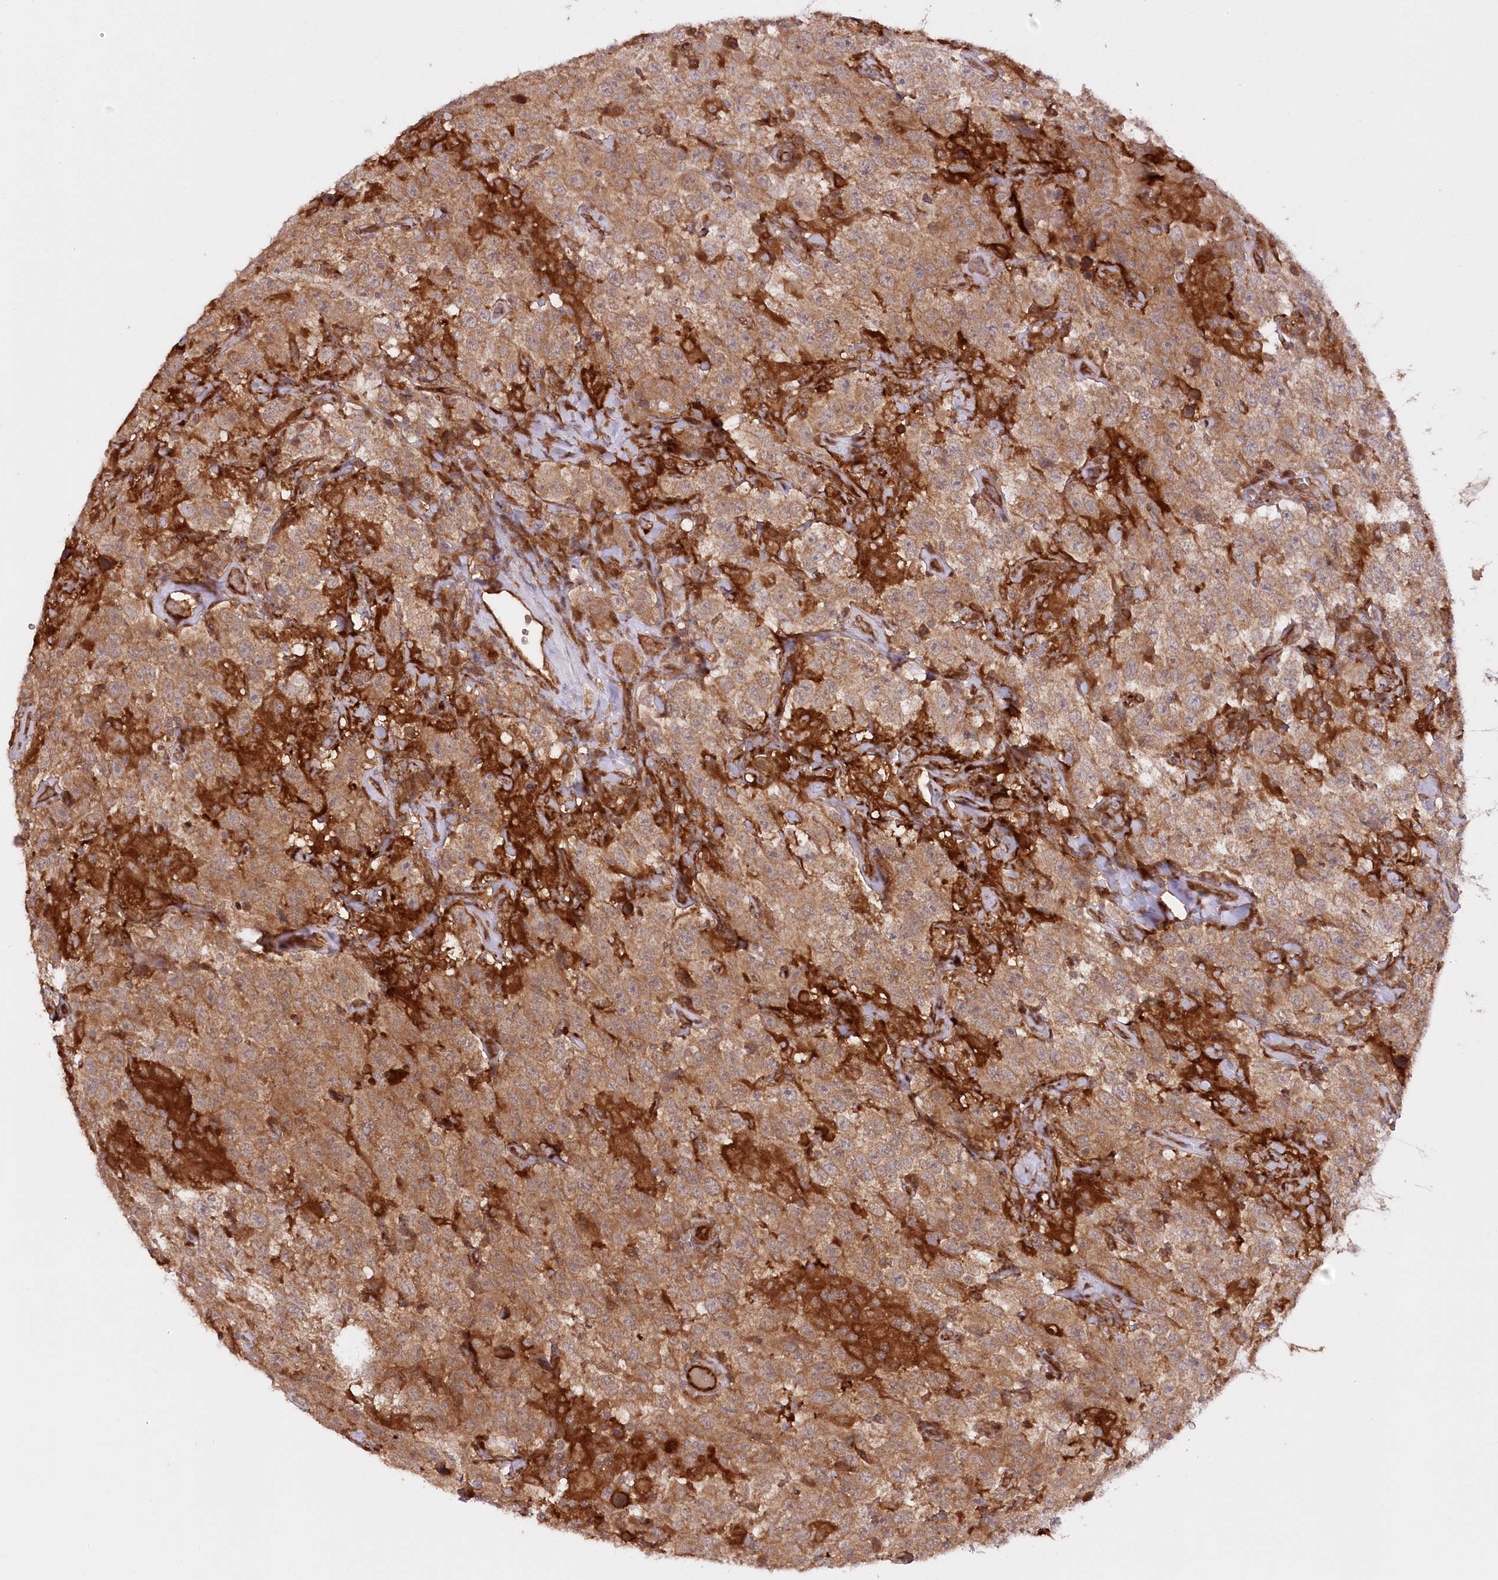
{"staining": {"intensity": "moderate", "quantity": ">75%", "location": "cytoplasmic/membranous"}, "tissue": "testis cancer", "cell_type": "Tumor cells", "image_type": "cancer", "snomed": [{"axis": "morphology", "description": "Seminoma, NOS"}, {"axis": "topography", "description": "Testis"}], "caption": "Moderate cytoplasmic/membranous protein staining is appreciated in about >75% of tumor cells in testis seminoma.", "gene": "GBE1", "patient": {"sex": "male", "age": 41}}